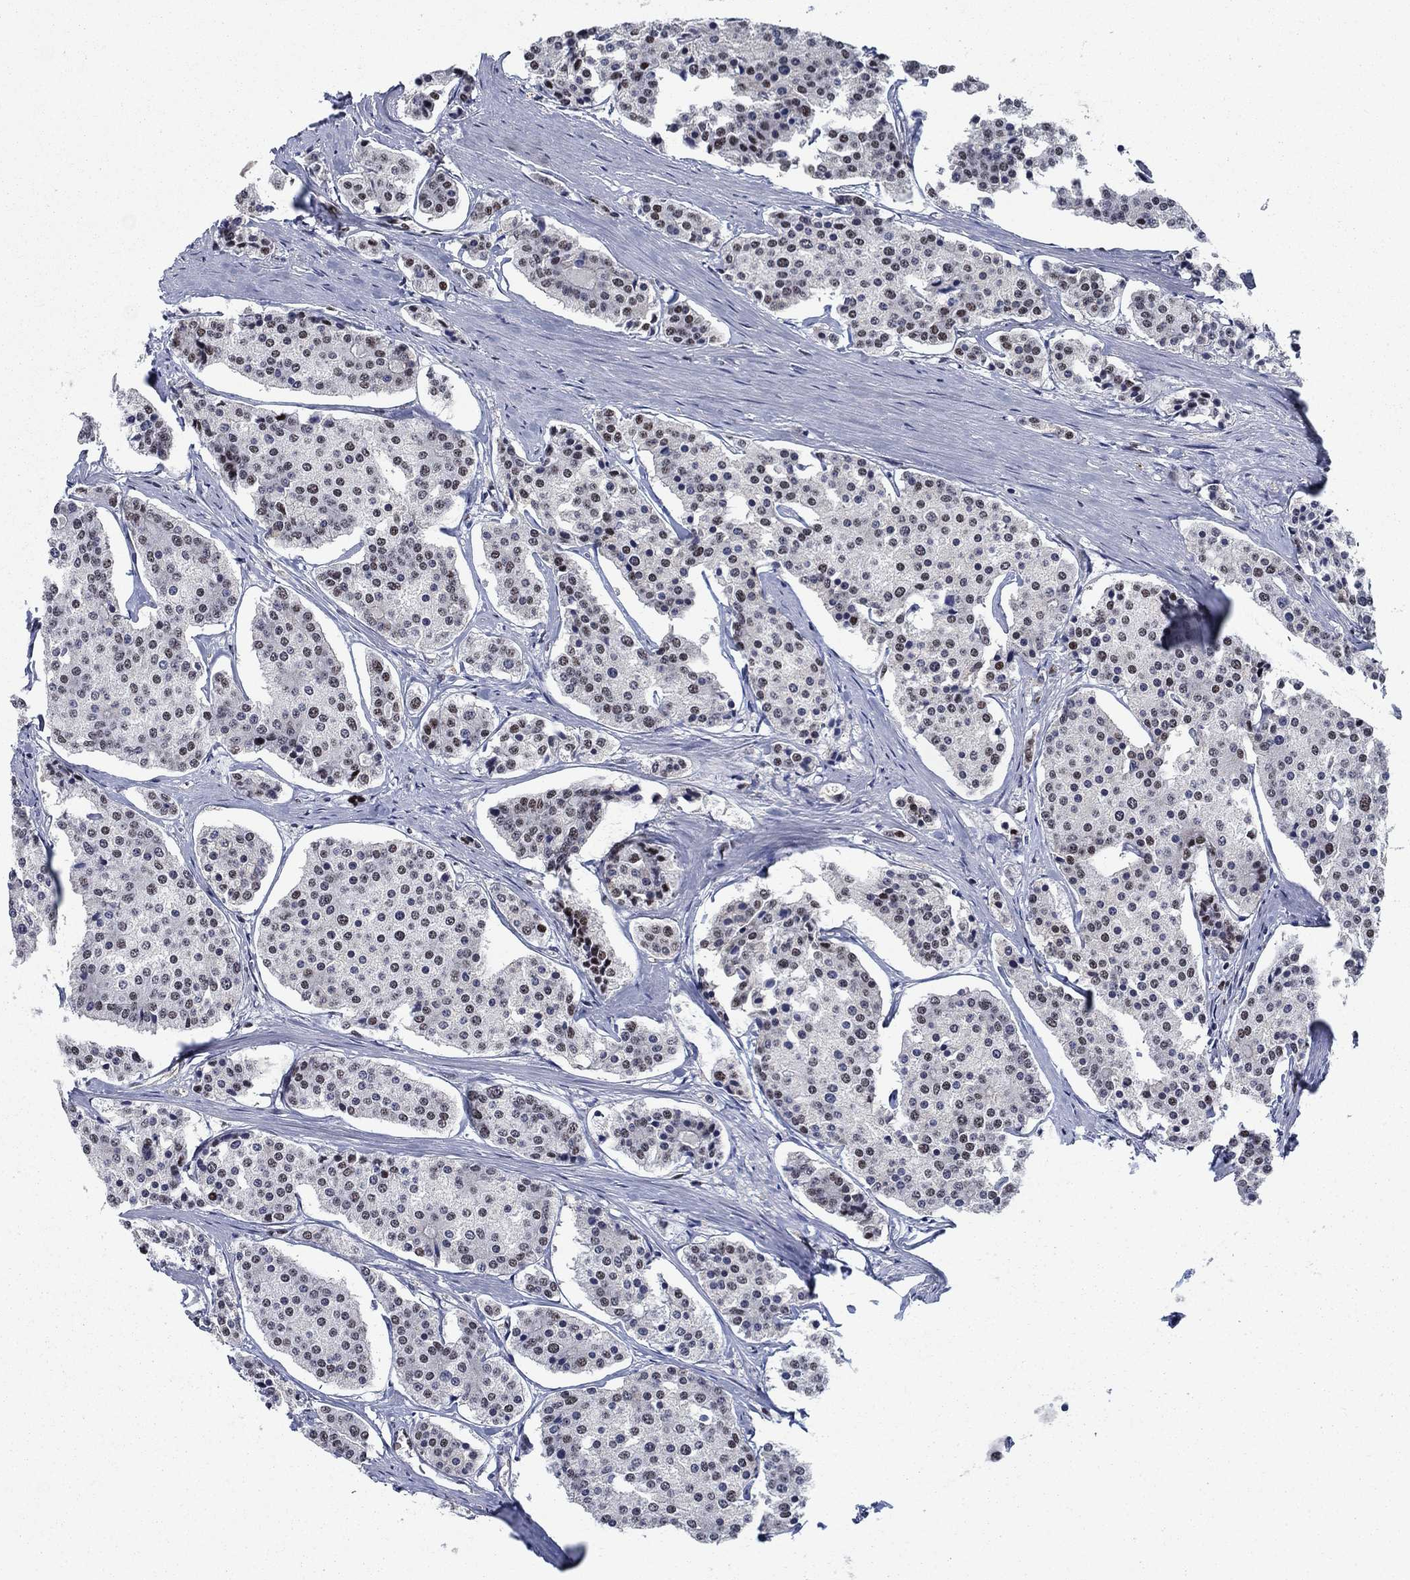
{"staining": {"intensity": "moderate", "quantity": "<25%", "location": "nuclear"}, "tissue": "carcinoid", "cell_type": "Tumor cells", "image_type": "cancer", "snomed": [{"axis": "morphology", "description": "Carcinoid, malignant, NOS"}, {"axis": "topography", "description": "Small intestine"}], "caption": "Immunohistochemistry (IHC) staining of carcinoid, which demonstrates low levels of moderate nuclear staining in approximately <25% of tumor cells indicating moderate nuclear protein expression. The staining was performed using DAB (3,3'-diaminobenzidine) (brown) for protein detection and nuclei were counterstained in hematoxylin (blue).", "gene": "RPRD1B", "patient": {"sex": "female", "age": 65}}